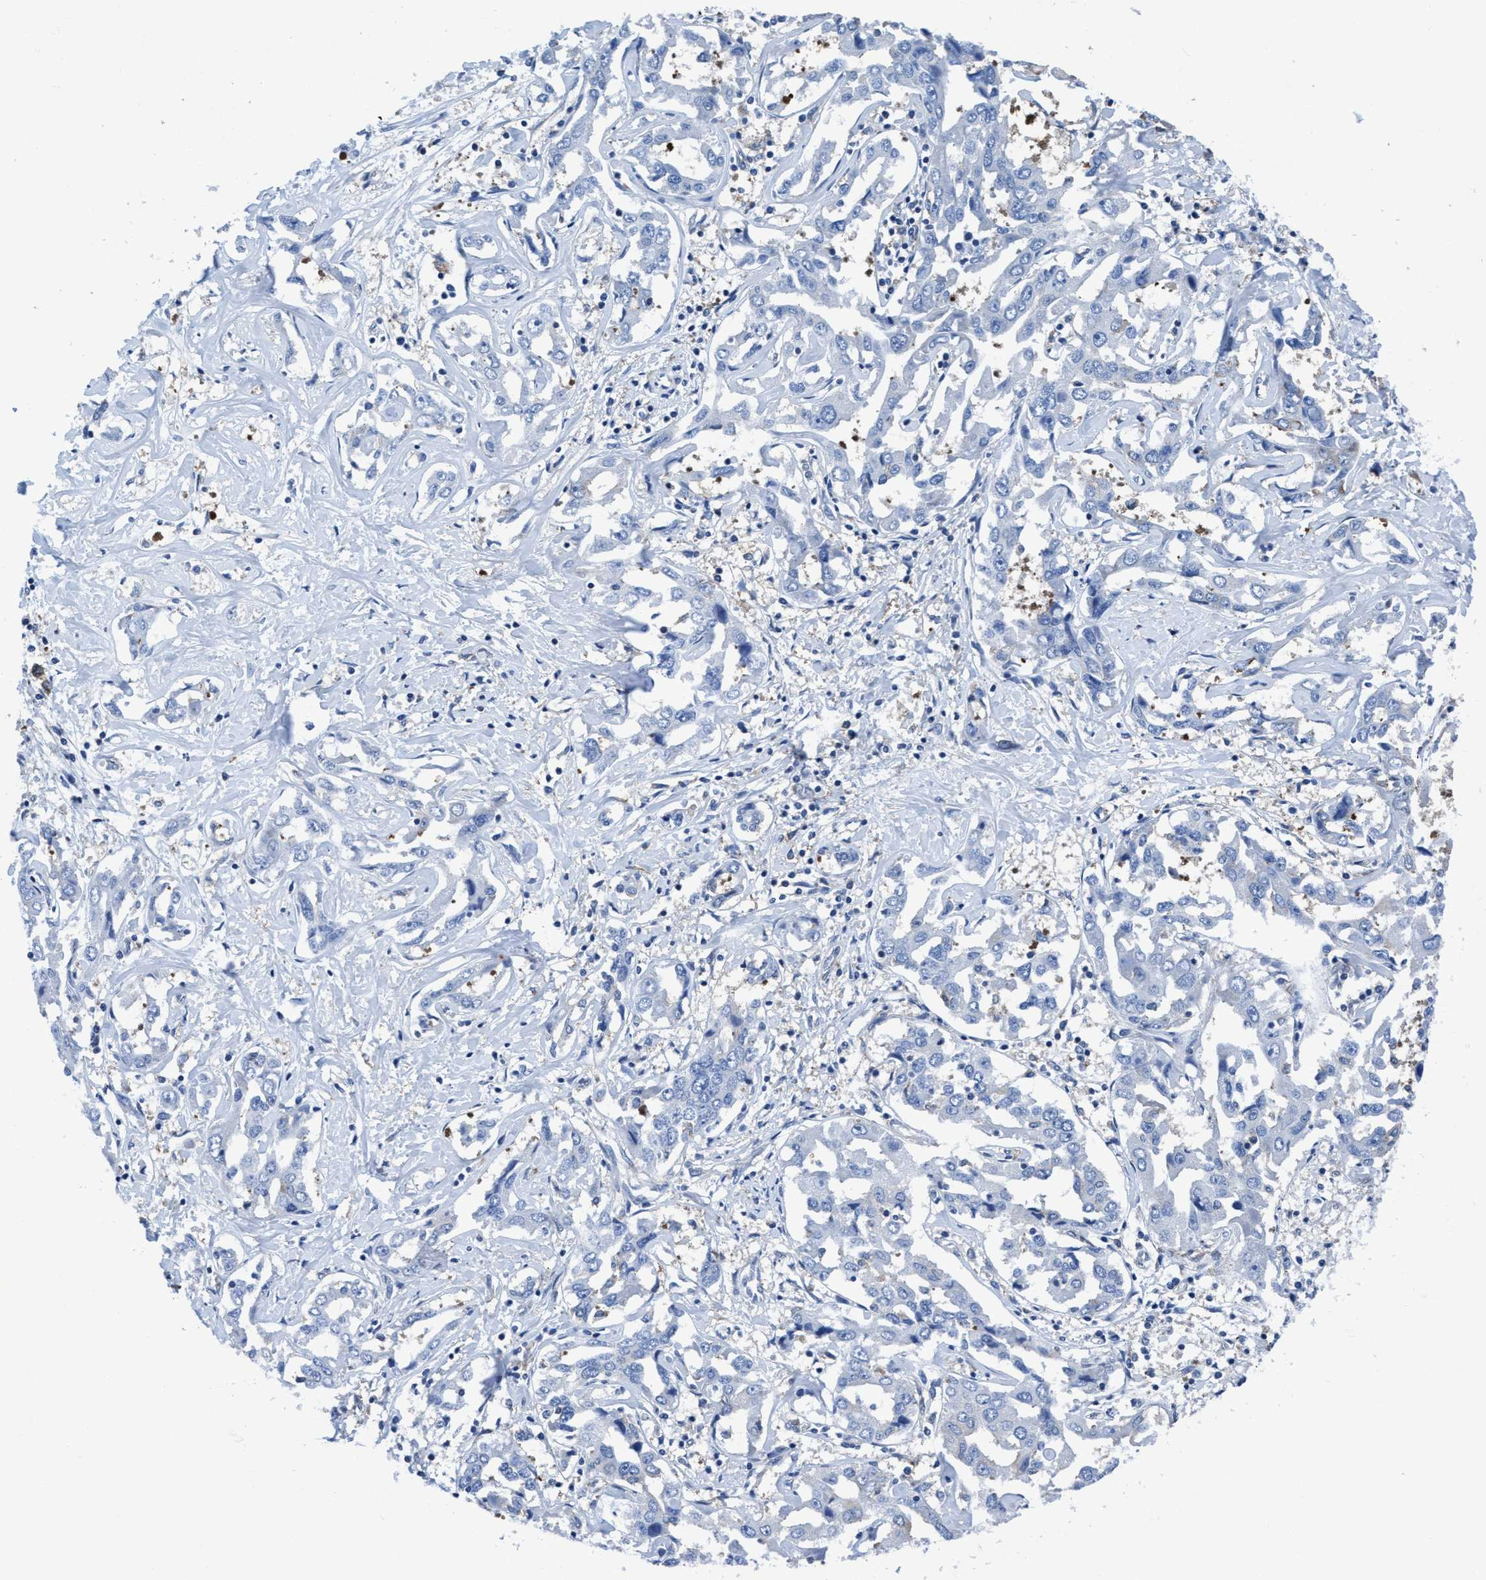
{"staining": {"intensity": "weak", "quantity": "<25%", "location": "cytoplasmic/membranous"}, "tissue": "liver cancer", "cell_type": "Tumor cells", "image_type": "cancer", "snomed": [{"axis": "morphology", "description": "Cholangiocarcinoma"}, {"axis": "topography", "description": "Liver"}], "caption": "Immunohistochemistry (IHC) of human liver cancer (cholangiocarcinoma) exhibits no staining in tumor cells.", "gene": "NMT1", "patient": {"sex": "male", "age": 59}}